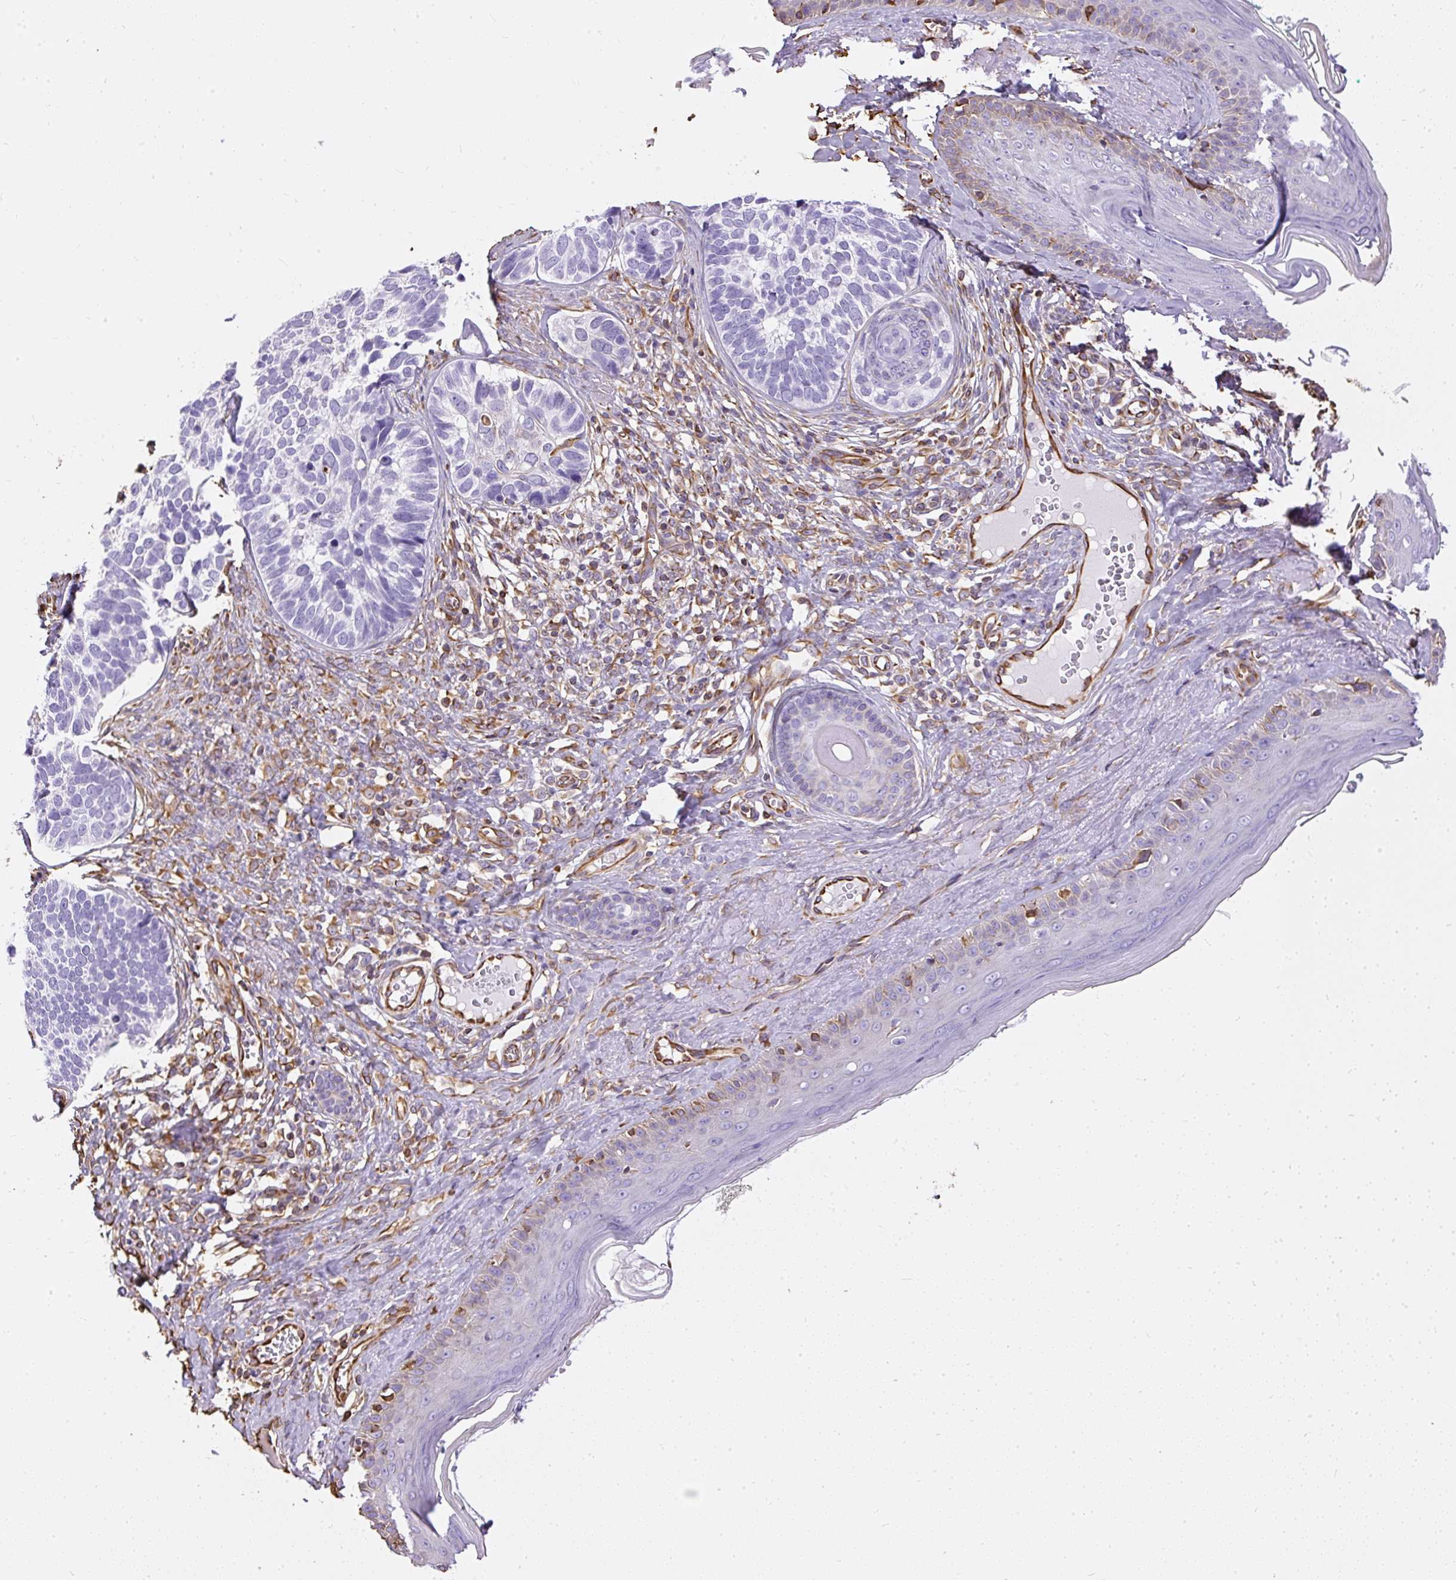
{"staining": {"intensity": "negative", "quantity": "none", "location": "none"}, "tissue": "skin cancer", "cell_type": "Tumor cells", "image_type": "cancer", "snomed": [{"axis": "morphology", "description": "Basal cell carcinoma"}, {"axis": "topography", "description": "Skin"}], "caption": "Immunohistochemistry (IHC) micrograph of neoplastic tissue: human skin basal cell carcinoma stained with DAB shows no significant protein expression in tumor cells.", "gene": "PLS1", "patient": {"sex": "male", "age": 62}}